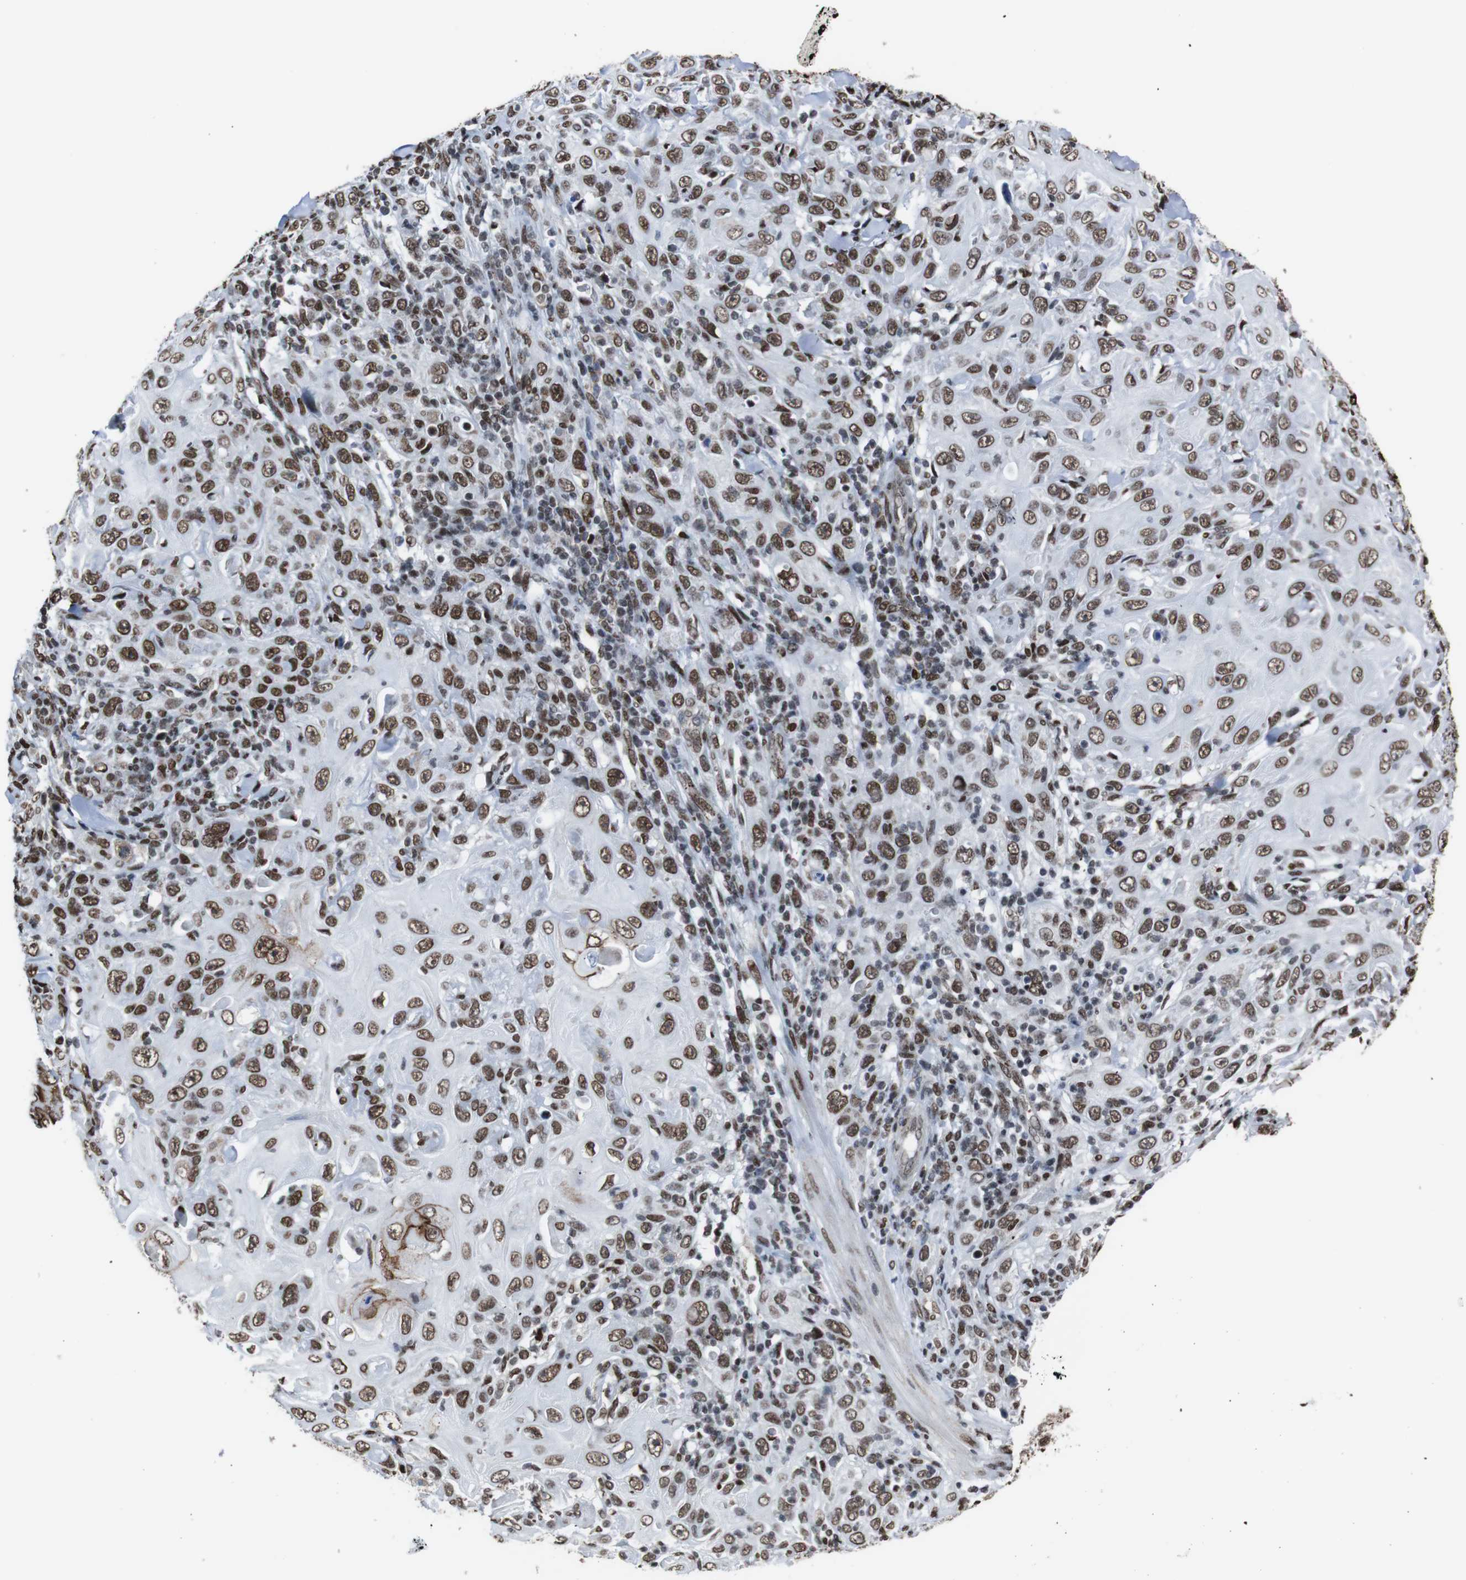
{"staining": {"intensity": "strong", "quantity": ">75%", "location": "nuclear"}, "tissue": "skin cancer", "cell_type": "Tumor cells", "image_type": "cancer", "snomed": [{"axis": "morphology", "description": "Squamous cell carcinoma, NOS"}, {"axis": "topography", "description": "Skin"}], "caption": "High-power microscopy captured an immunohistochemistry micrograph of squamous cell carcinoma (skin), revealing strong nuclear expression in approximately >75% of tumor cells.", "gene": "ROMO1", "patient": {"sex": "female", "age": 88}}